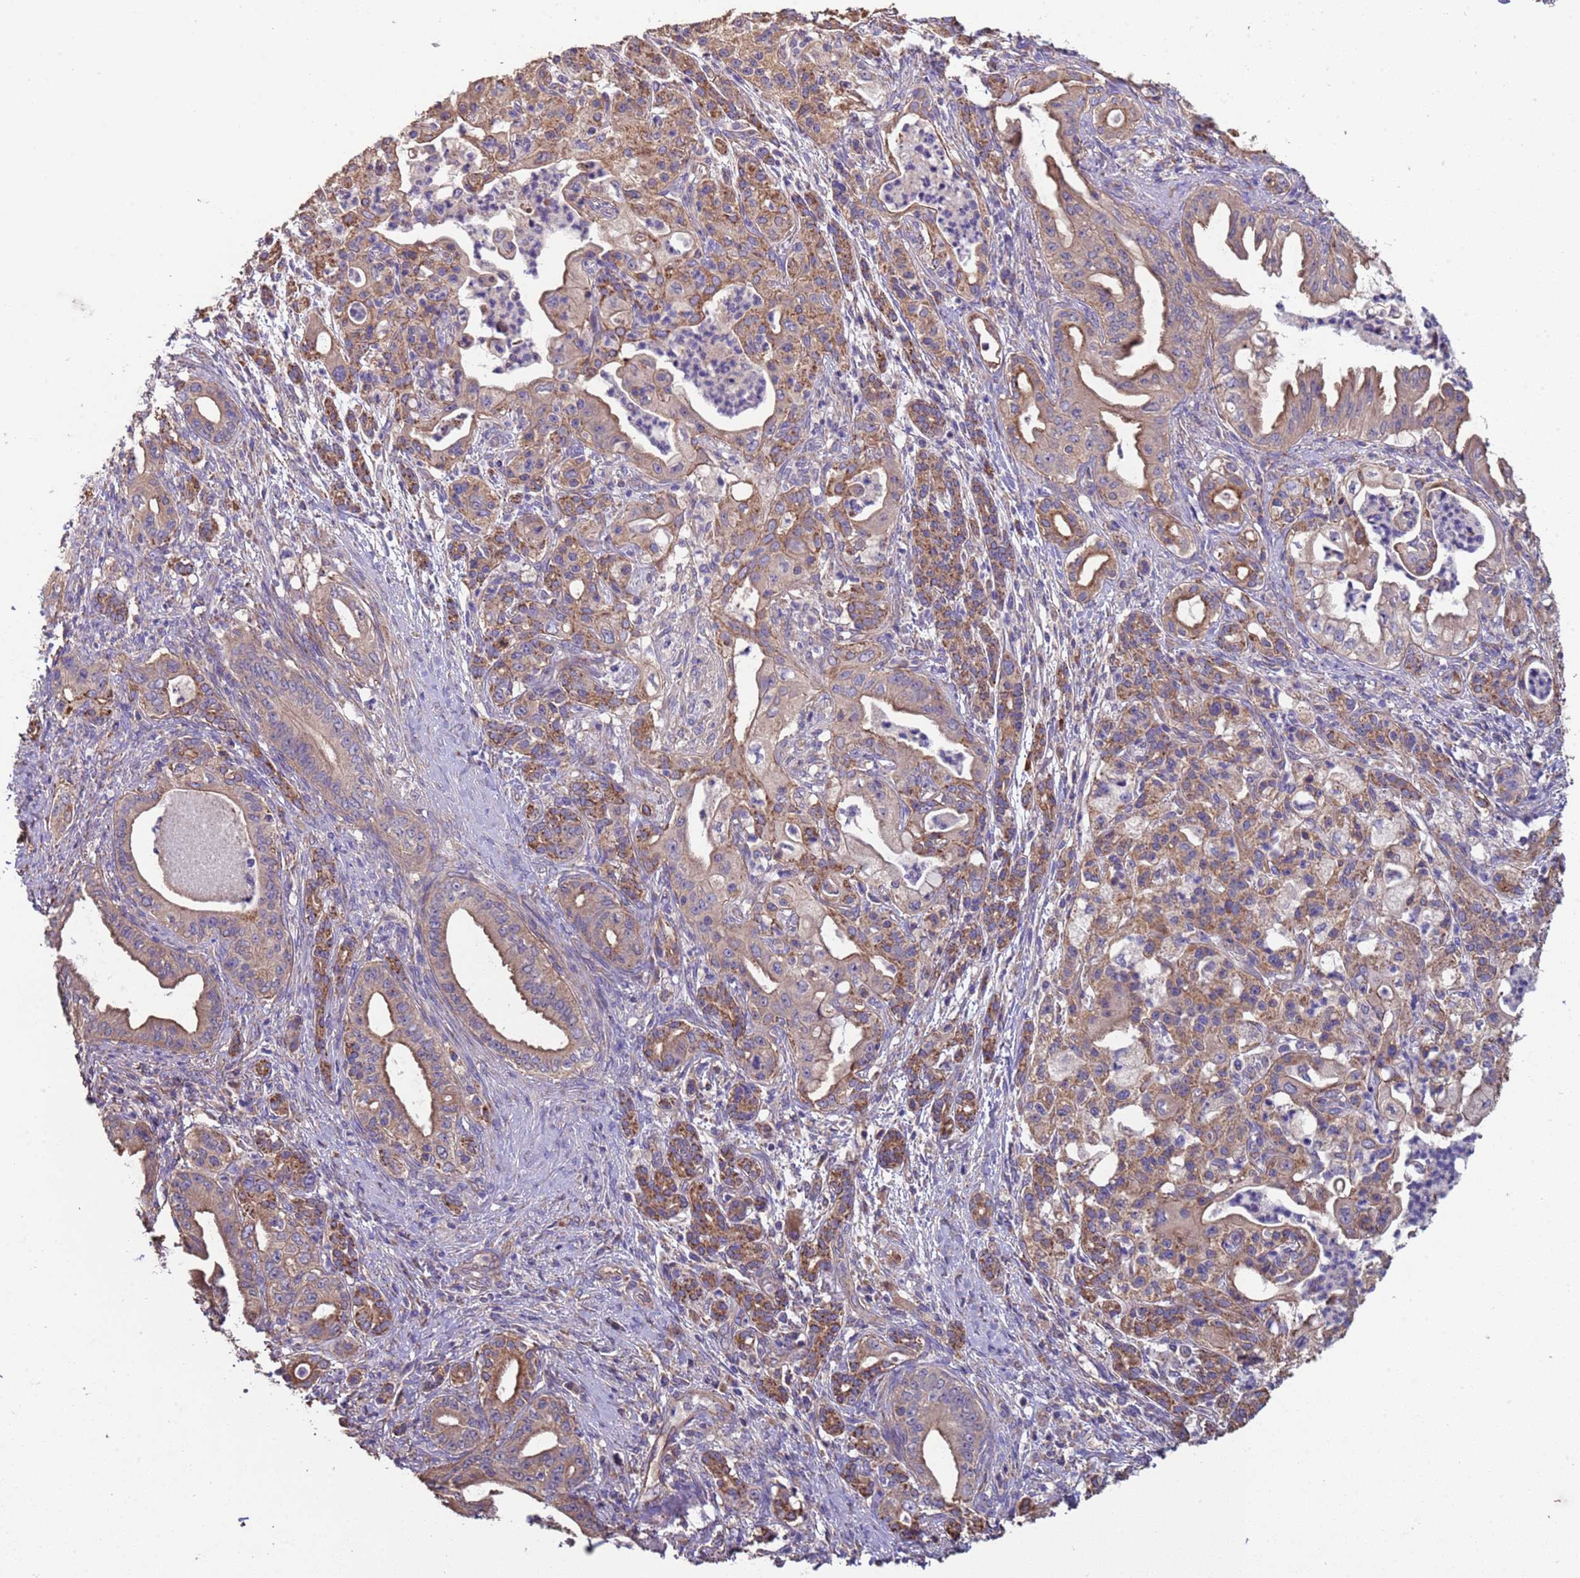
{"staining": {"intensity": "moderate", "quantity": ">75%", "location": "cytoplasmic/membranous"}, "tissue": "pancreatic cancer", "cell_type": "Tumor cells", "image_type": "cancer", "snomed": [{"axis": "morphology", "description": "Adenocarcinoma, NOS"}, {"axis": "topography", "description": "Pancreas"}], "caption": "Tumor cells display medium levels of moderate cytoplasmic/membranous positivity in about >75% of cells in human pancreatic adenocarcinoma. (Brightfield microscopy of DAB IHC at high magnification).", "gene": "EEF1AKMT1", "patient": {"sex": "male", "age": 58}}